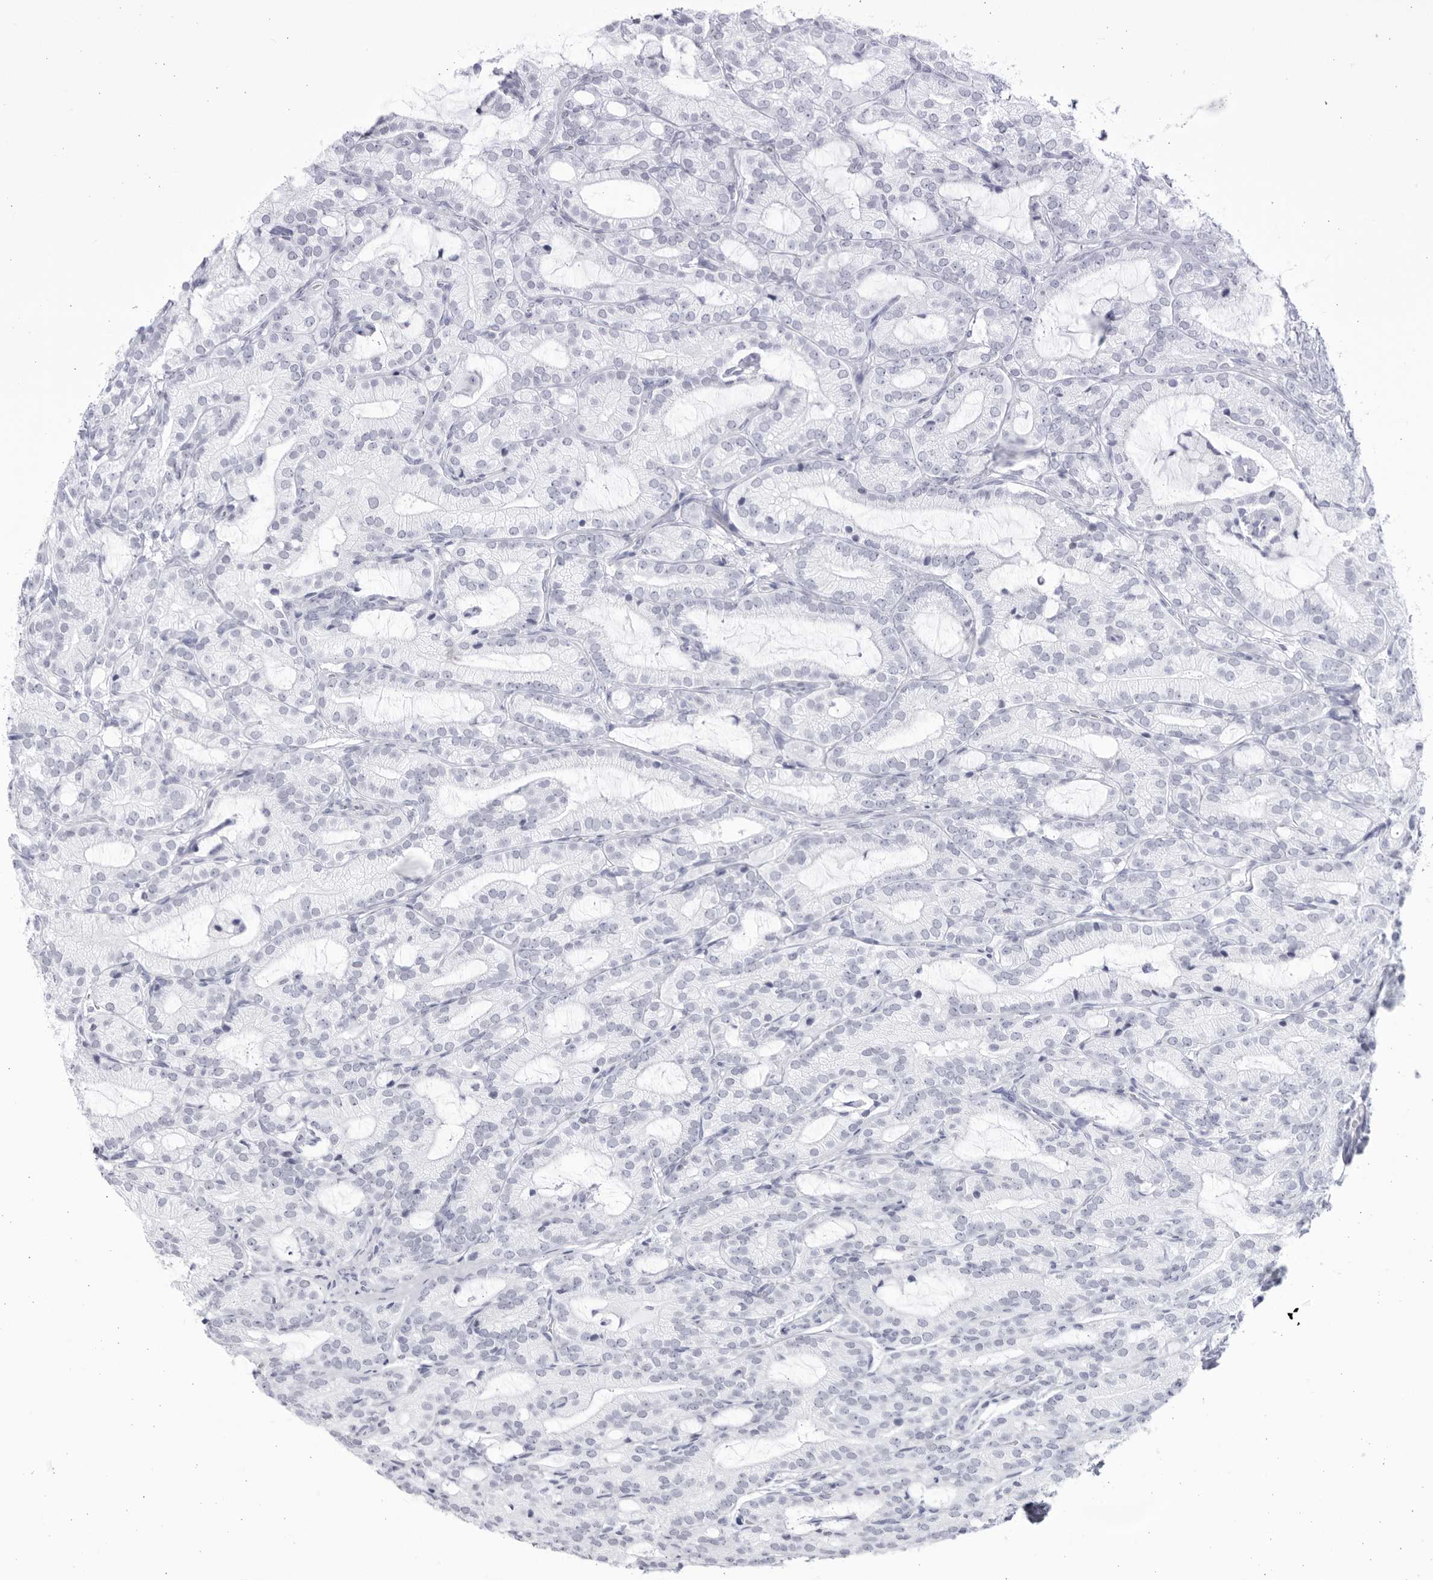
{"staining": {"intensity": "negative", "quantity": "none", "location": "none"}, "tissue": "prostate cancer", "cell_type": "Tumor cells", "image_type": "cancer", "snomed": [{"axis": "morphology", "description": "Adenocarcinoma, High grade"}, {"axis": "topography", "description": "Prostate"}], "caption": "Micrograph shows no protein expression in tumor cells of prostate adenocarcinoma (high-grade) tissue.", "gene": "CCDC181", "patient": {"sex": "male", "age": 57}}